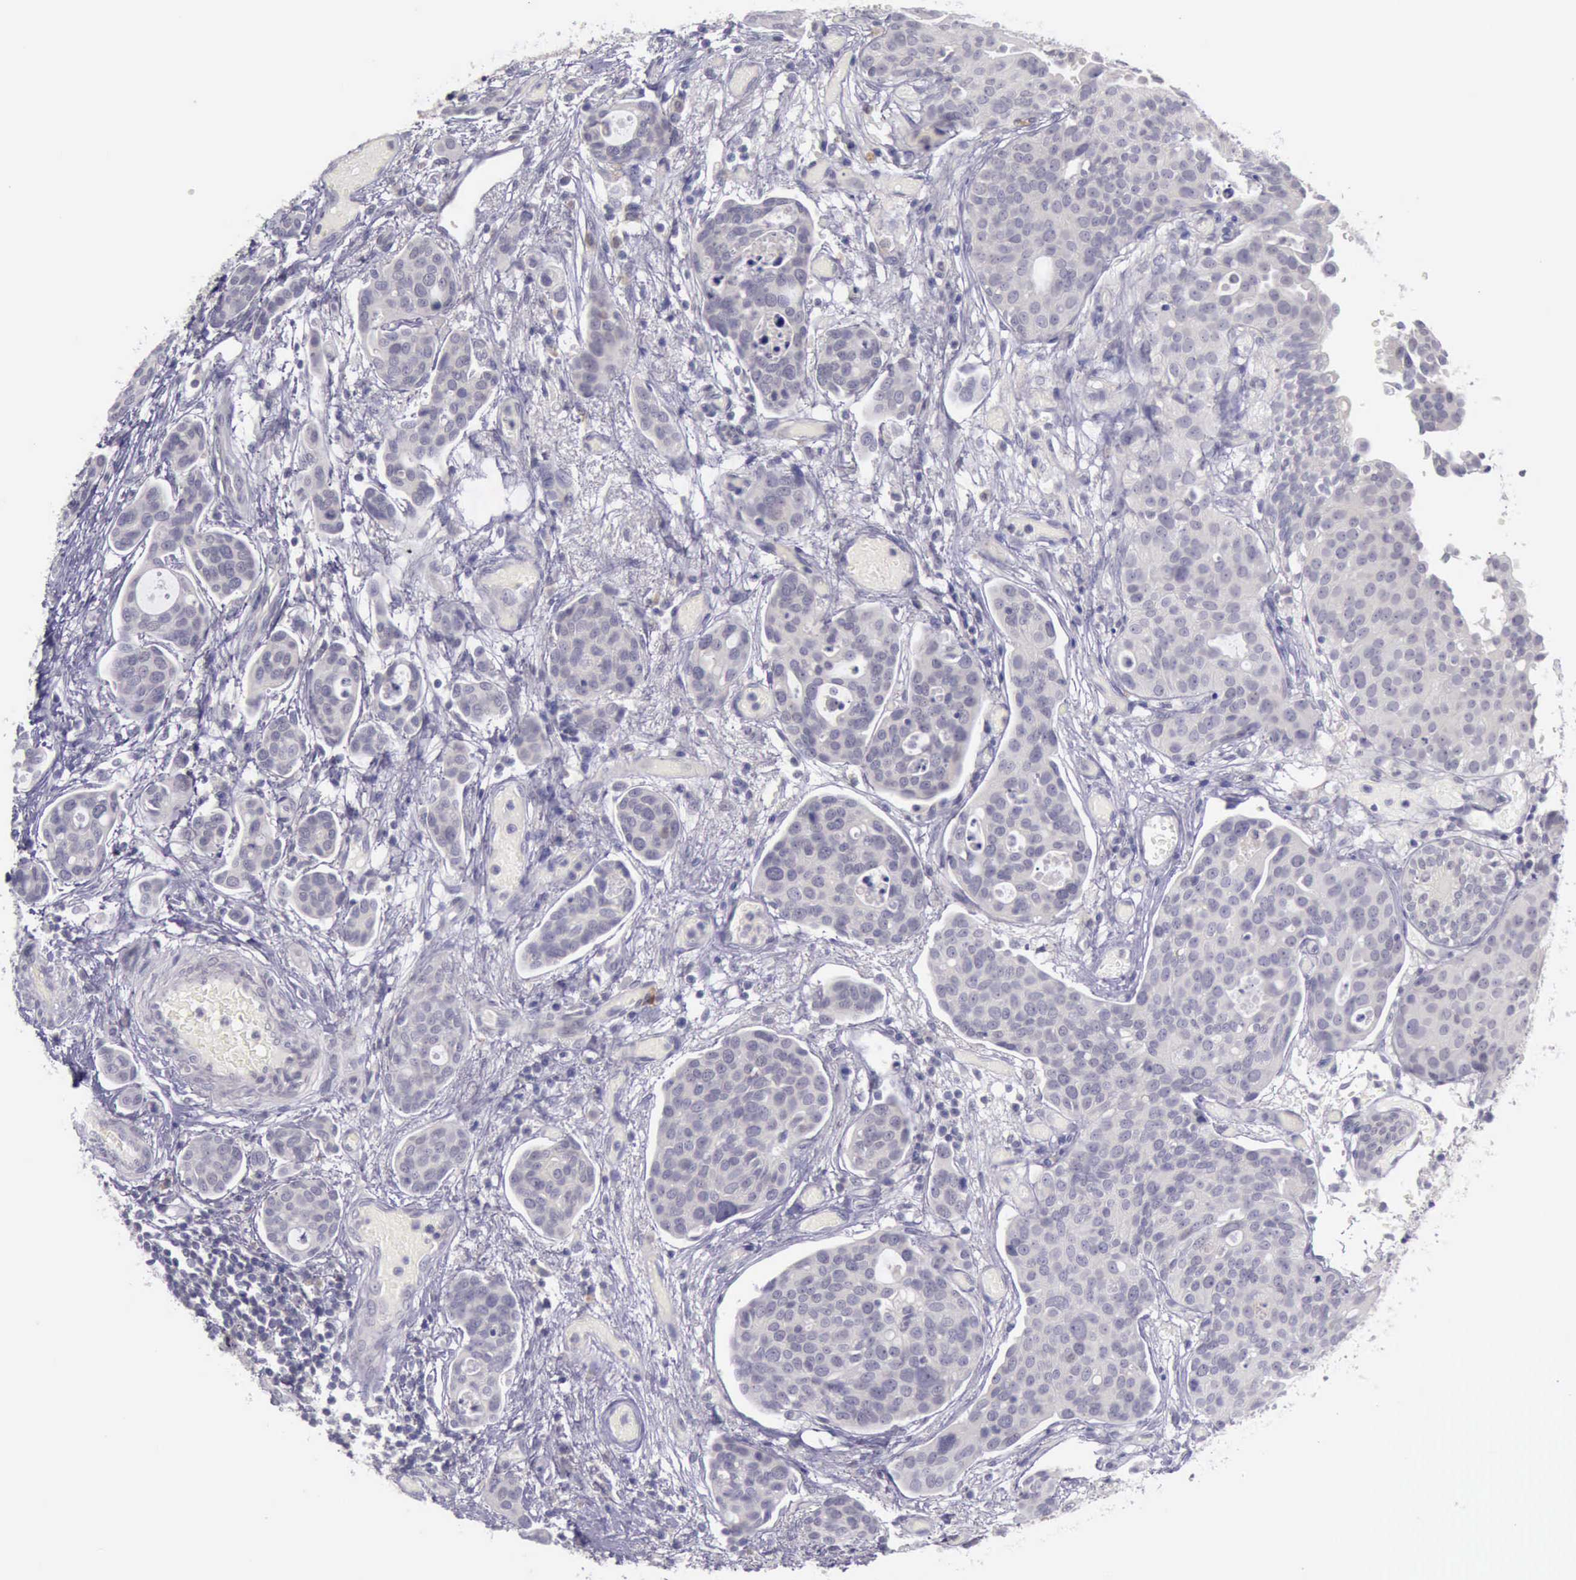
{"staining": {"intensity": "negative", "quantity": "none", "location": "none"}, "tissue": "urothelial cancer", "cell_type": "Tumor cells", "image_type": "cancer", "snomed": [{"axis": "morphology", "description": "Urothelial carcinoma, High grade"}, {"axis": "topography", "description": "Urinary bladder"}], "caption": "Tumor cells show no significant staining in high-grade urothelial carcinoma.", "gene": "ARNT2", "patient": {"sex": "male", "age": 78}}